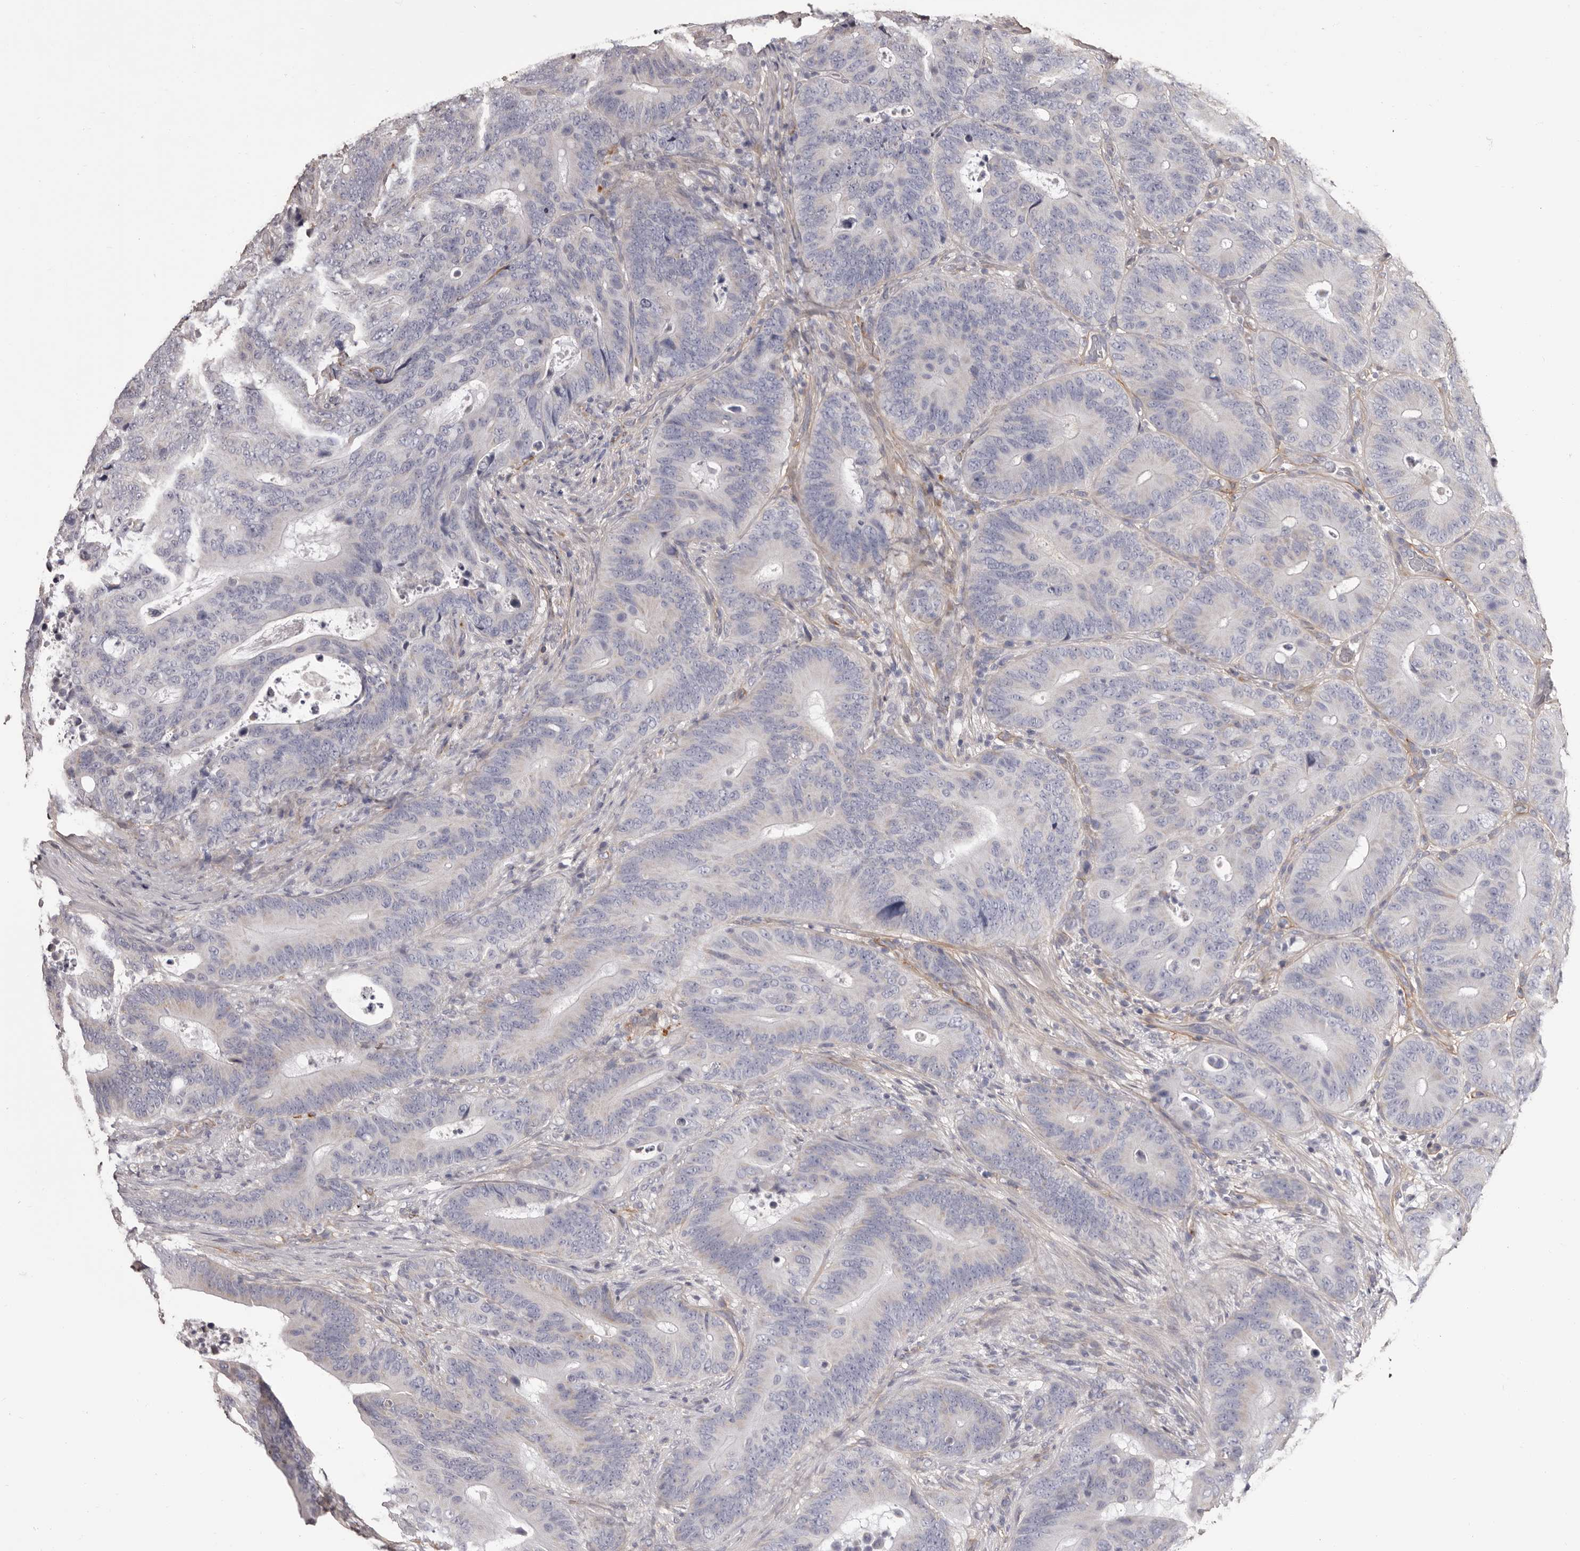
{"staining": {"intensity": "negative", "quantity": "none", "location": "none"}, "tissue": "colorectal cancer", "cell_type": "Tumor cells", "image_type": "cancer", "snomed": [{"axis": "morphology", "description": "Adenocarcinoma, NOS"}, {"axis": "topography", "description": "Colon"}], "caption": "Human colorectal adenocarcinoma stained for a protein using IHC exhibits no expression in tumor cells.", "gene": "COL6A1", "patient": {"sex": "male", "age": 83}}